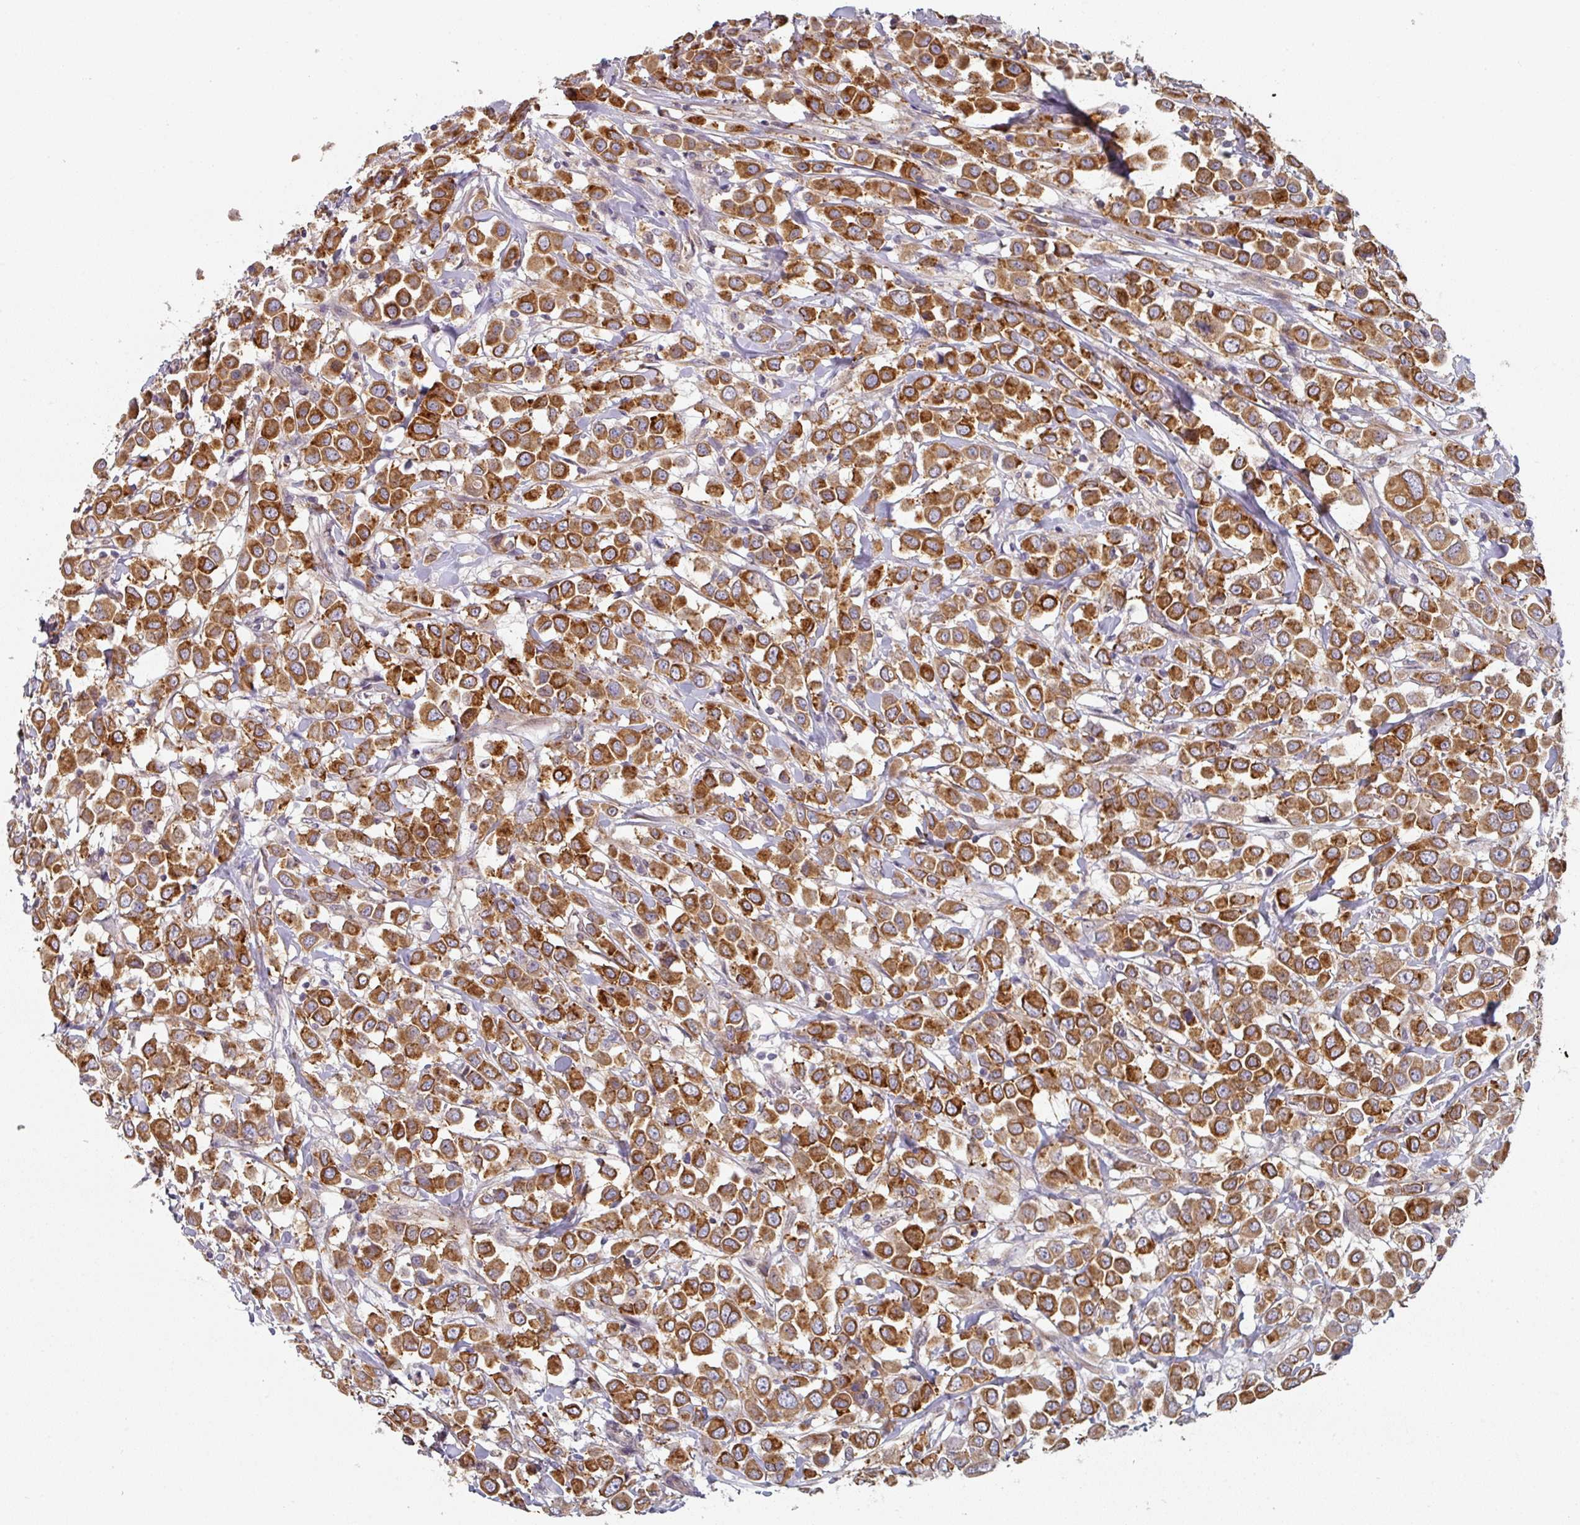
{"staining": {"intensity": "strong", "quantity": ">75%", "location": "cytoplasmic/membranous"}, "tissue": "breast cancer", "cell_type": "Tumor cells", "image_type": "cancer", "snomed": [{"axis": "morphology", "description": "Duct carcinoma"}, {"axis": "topography", "description": "Breast"}], "caption": "Breast cancer stained with DAB immunohistochemistry (IHC) displays high levels of strong cytoplasmic/membranous expression in about >75% of tumor cells. (DAB IHC, brown staining for protein, blue staining for nuclei).", "gene": "TAPT1", "patient": {"sex": "female", "age": 61}}